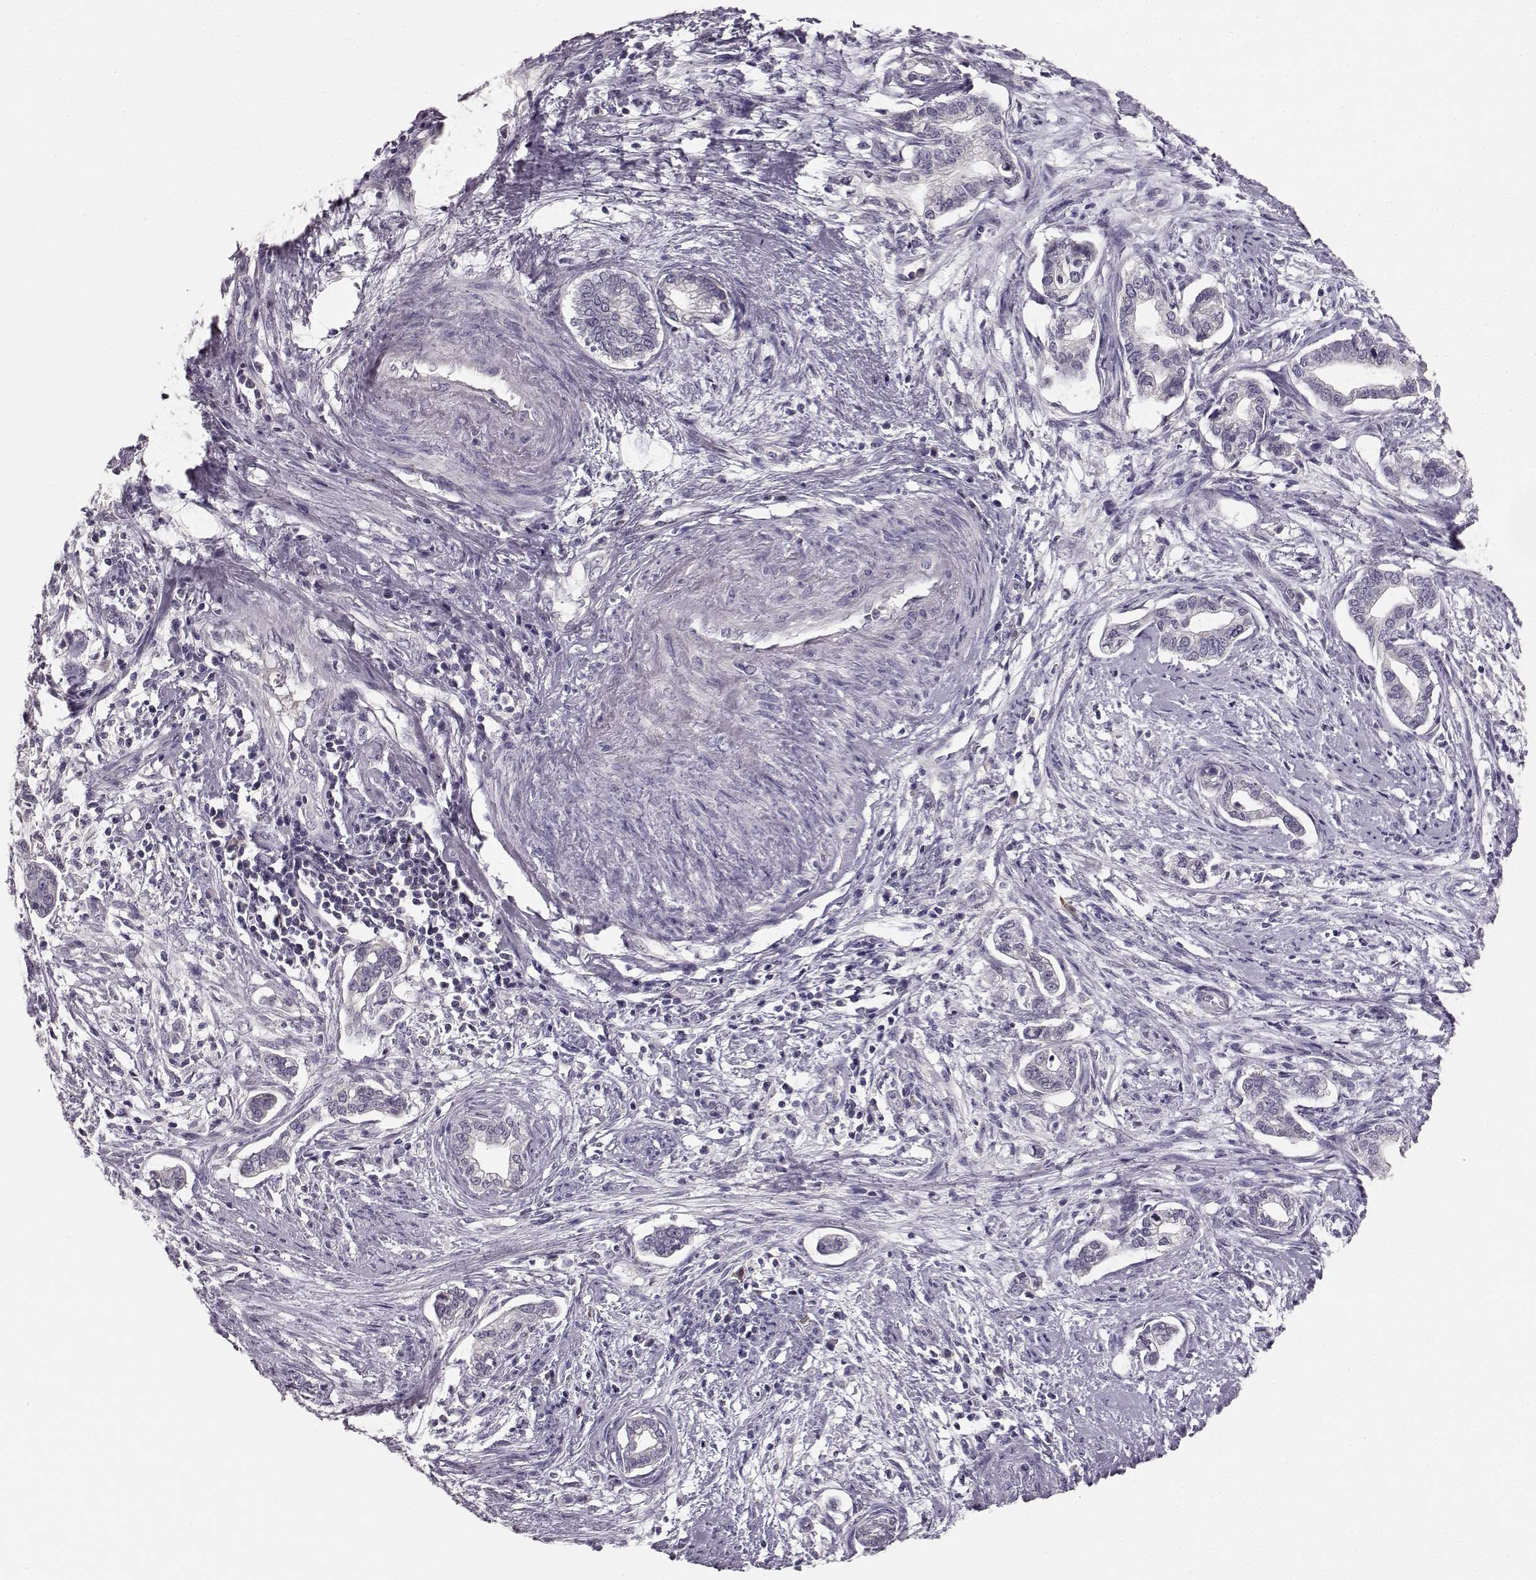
{"staining": {"intensity": "negative", "quantity": "none", "location": "none"}, "tissue": "cervical cancer", "cell_type": "Tumor cells", "image_type": "cancer", "snomed": [{"axis": "morphology", "description": "Adenocarcinoma, NOS"}, {"axis": "topography", "description": "Cervix"}], "caption": "This histopathology image is of cervical cancer stained with immunohistochemistry to label a protein in brown with the nuclei are counter-stained blue. There is no positivity in tumor cells. (DAB immunohistochemistry (IHC) visualized using brightfield microscopy, high magnification).", "gene": "BFSP2", "patient": {"sex": "female", "age": 62}}